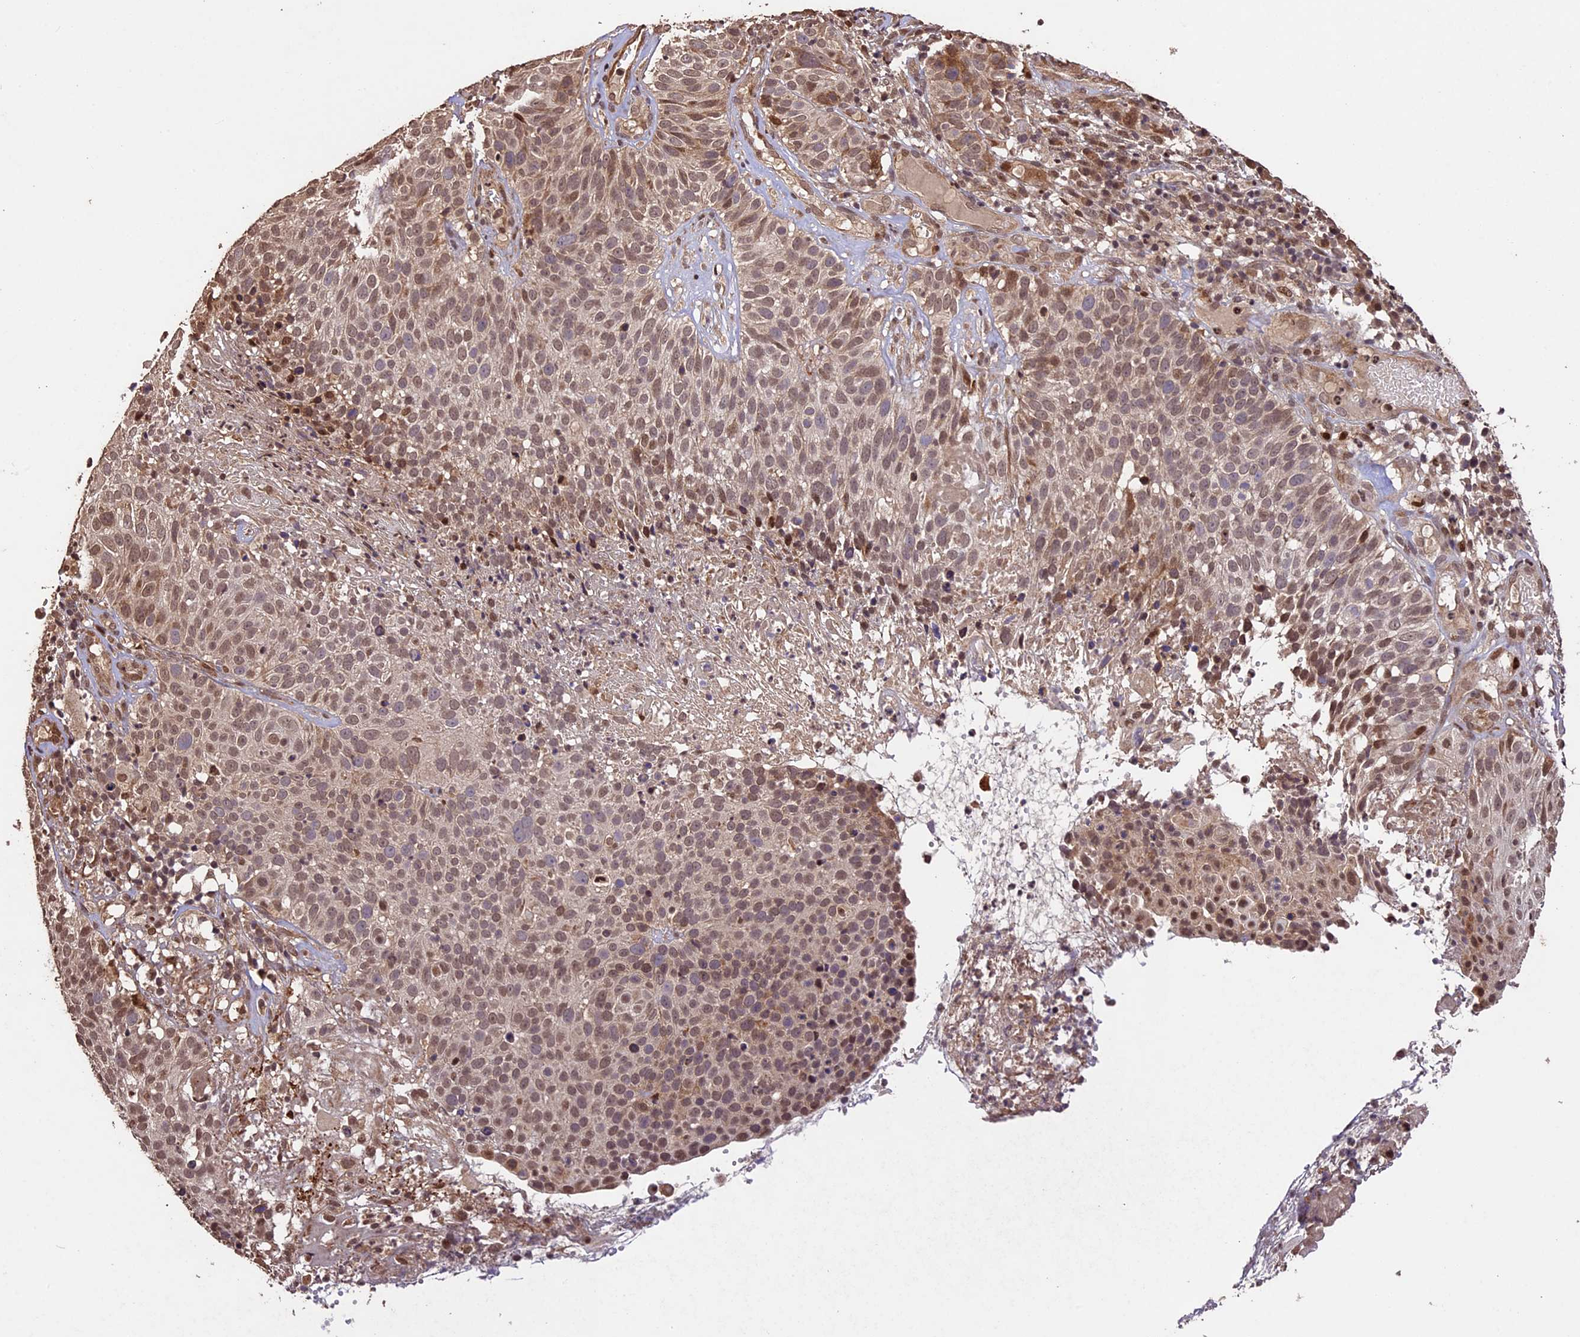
{"staining": {"intensity": "moderate", "quantity": ">75%", "location": "nuclear"}, "tissue": "cervical cancer", "cell_type": "Tumor cells", "image_type": "cancer", "snomed": [{"axis": "morphology", "description": "Squamous cell carcinoma, NOS"}, {"axis": "topography", "description": "Cervix"}], "caption": "Human squamous cell carcinoma (cervical) stained for a protein (brown) displays moderate nuclear positive positivity in about >75% of tumor cells.", "gene": "CDKN2AIP", "patient": {"sex": "female", "age": 74}}